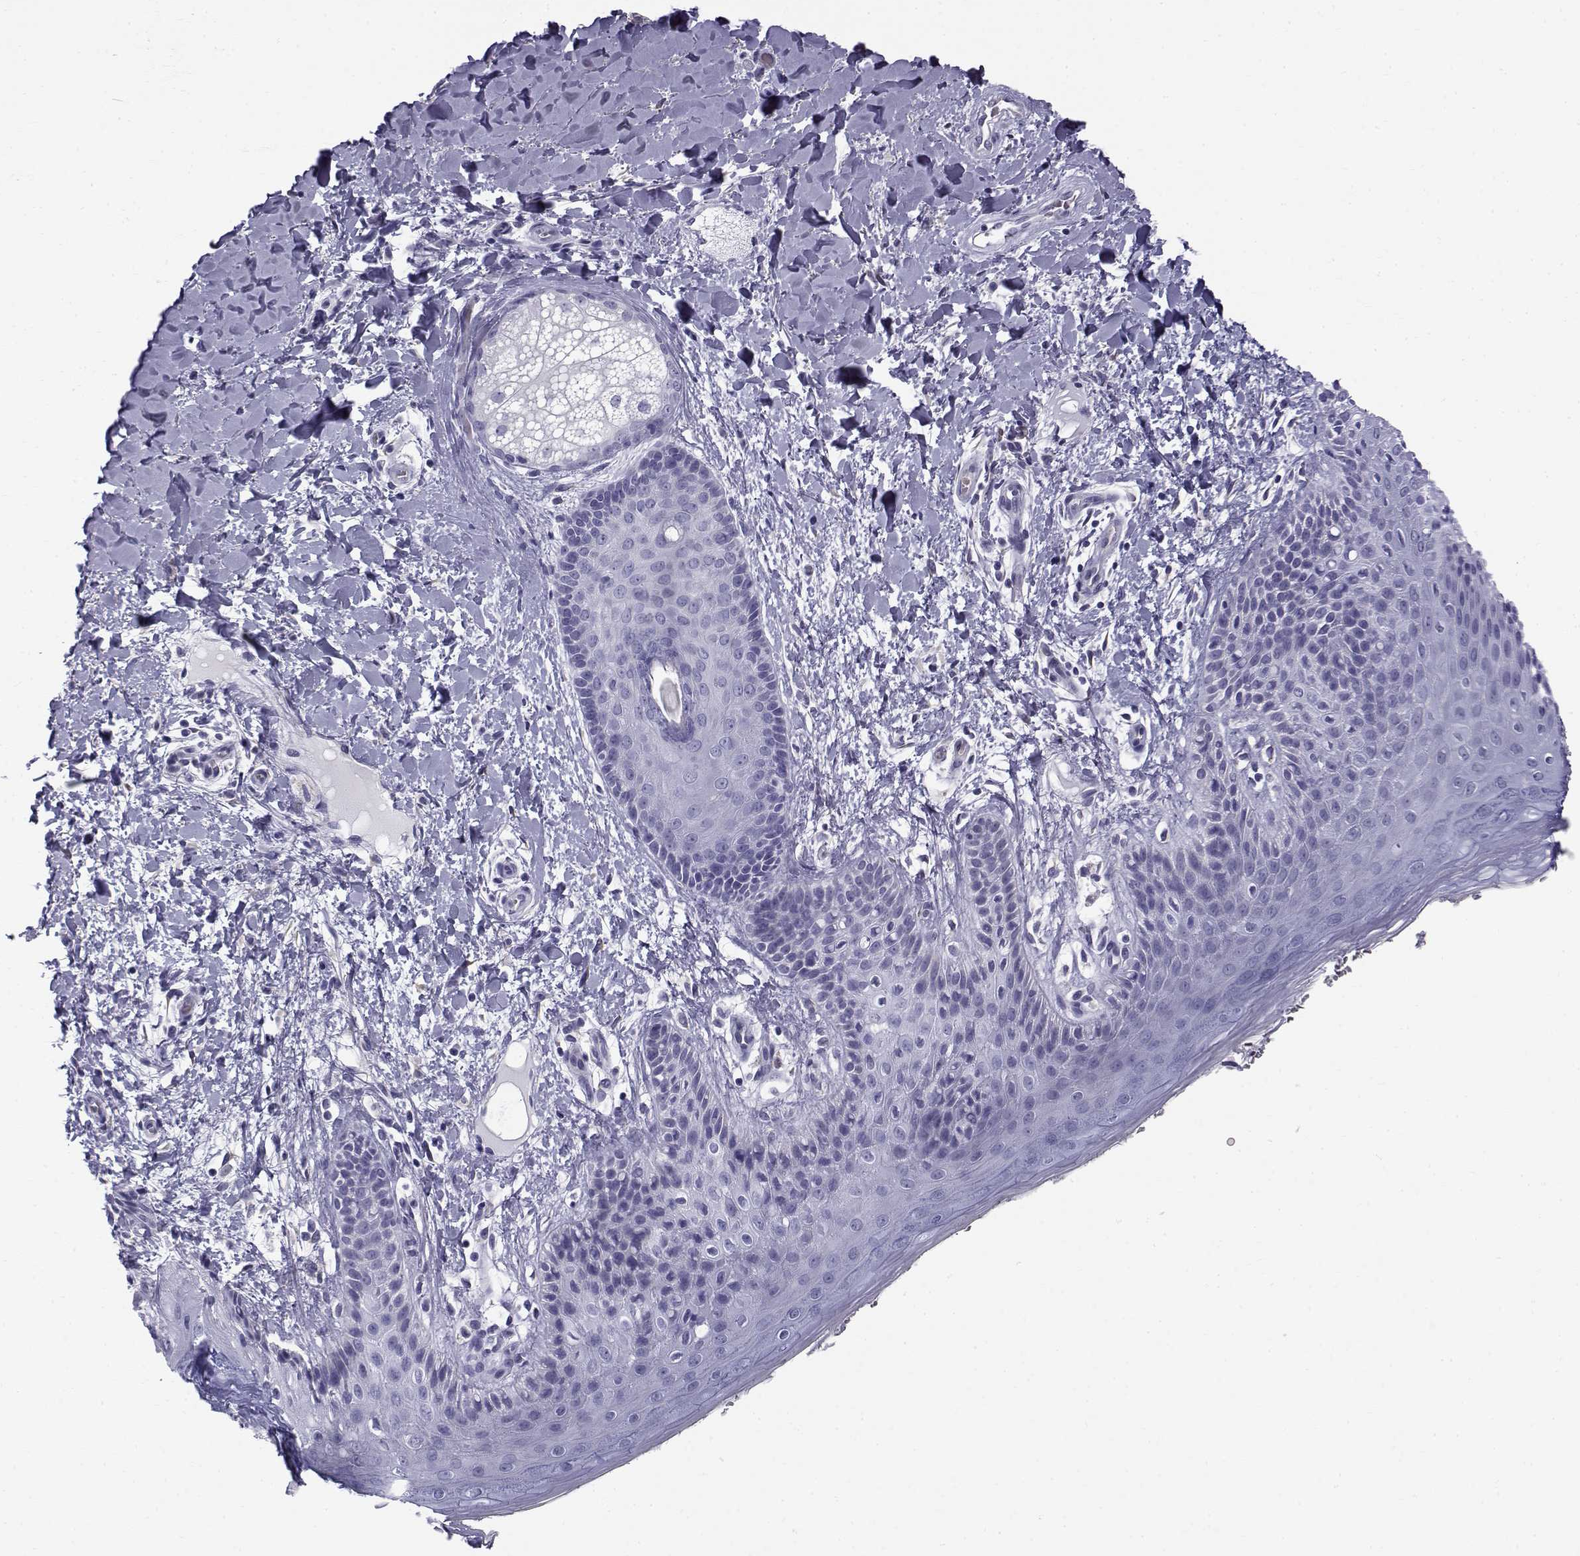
{"staining": {"intensity": "negative", "quantity": "none", "location": "none"}, "tissue": "skin", "cell_type": "Epidermal cells", "image_type": "normal", "snomed": [{"axis": "morphology", "description": "Normal tissue, NOS"}, {"axis": "topography", "description": "Anal"}], "caption": "This is an IHC photomicrograph of benign skin. There is no staining in epidermal cells.", "gene": "RNASE12", "patient": {"sex": "male", "age": 36}}